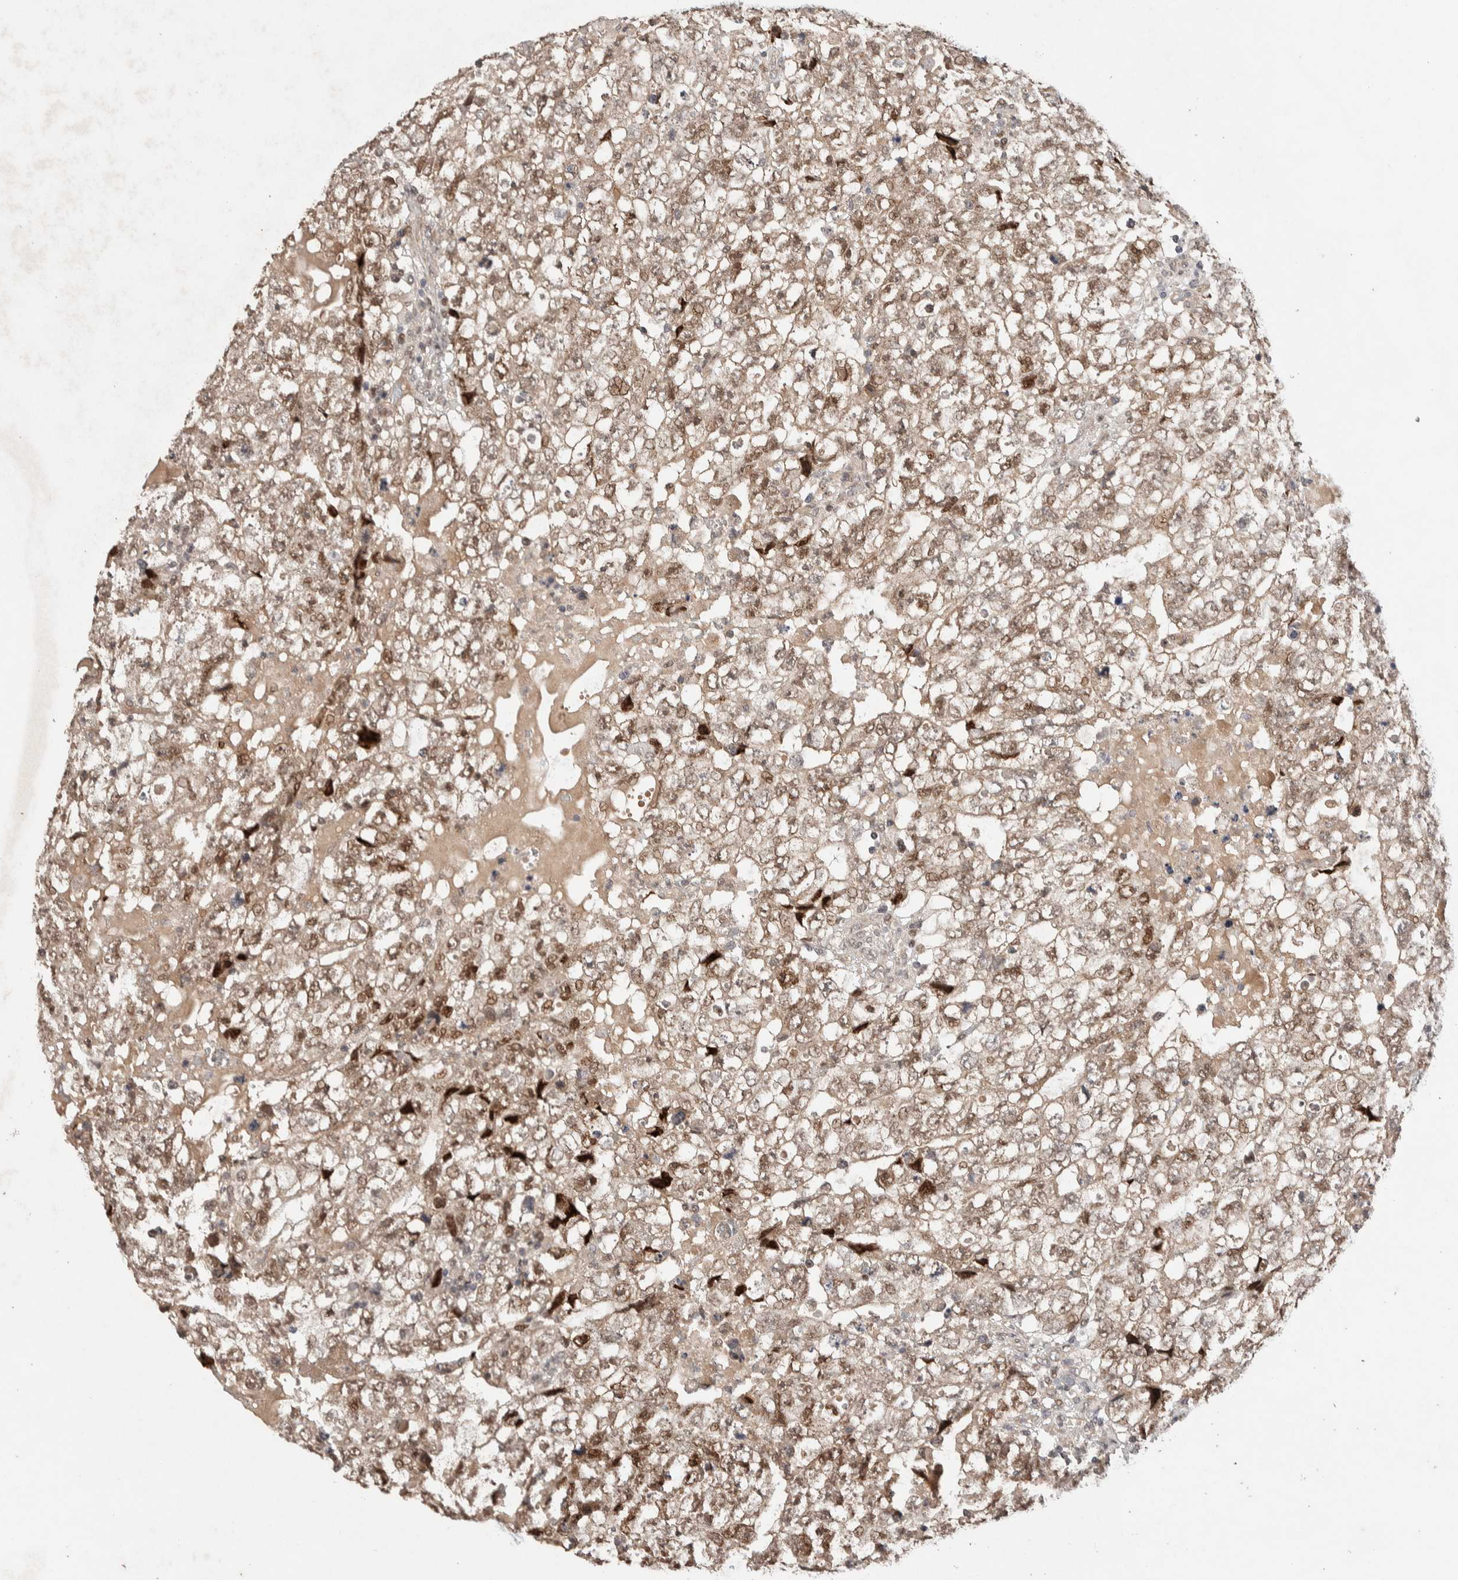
{"staining": {"intensity": "moderate", "quantity": ">75%", "location": "cytoplasmic/membranous,nuclear"}, "tissue": "testis cancer", "cell_type": "Tumor cells", "image_type": "cancer", "snomed": [{"axis": "morphology", "description": "Carcinoma, Embryonal, NOS"}, {"axis": "topography", "description": "Testis"}], "caption": "The photomicrograph exhibits a brown stain indicating the presence of a protein in the cytoplasmic/membranous and nuclear of tumor cells in testis cancer (embryonal carcinoma). Using DAB (3,3'-diaminobenzidine) (brown) and hematoxylin (blue) stains, captured at high magnification using brightfield microscopy.", "gene": "PRDM15", "patient": {"sex": "male", "age": 36}}